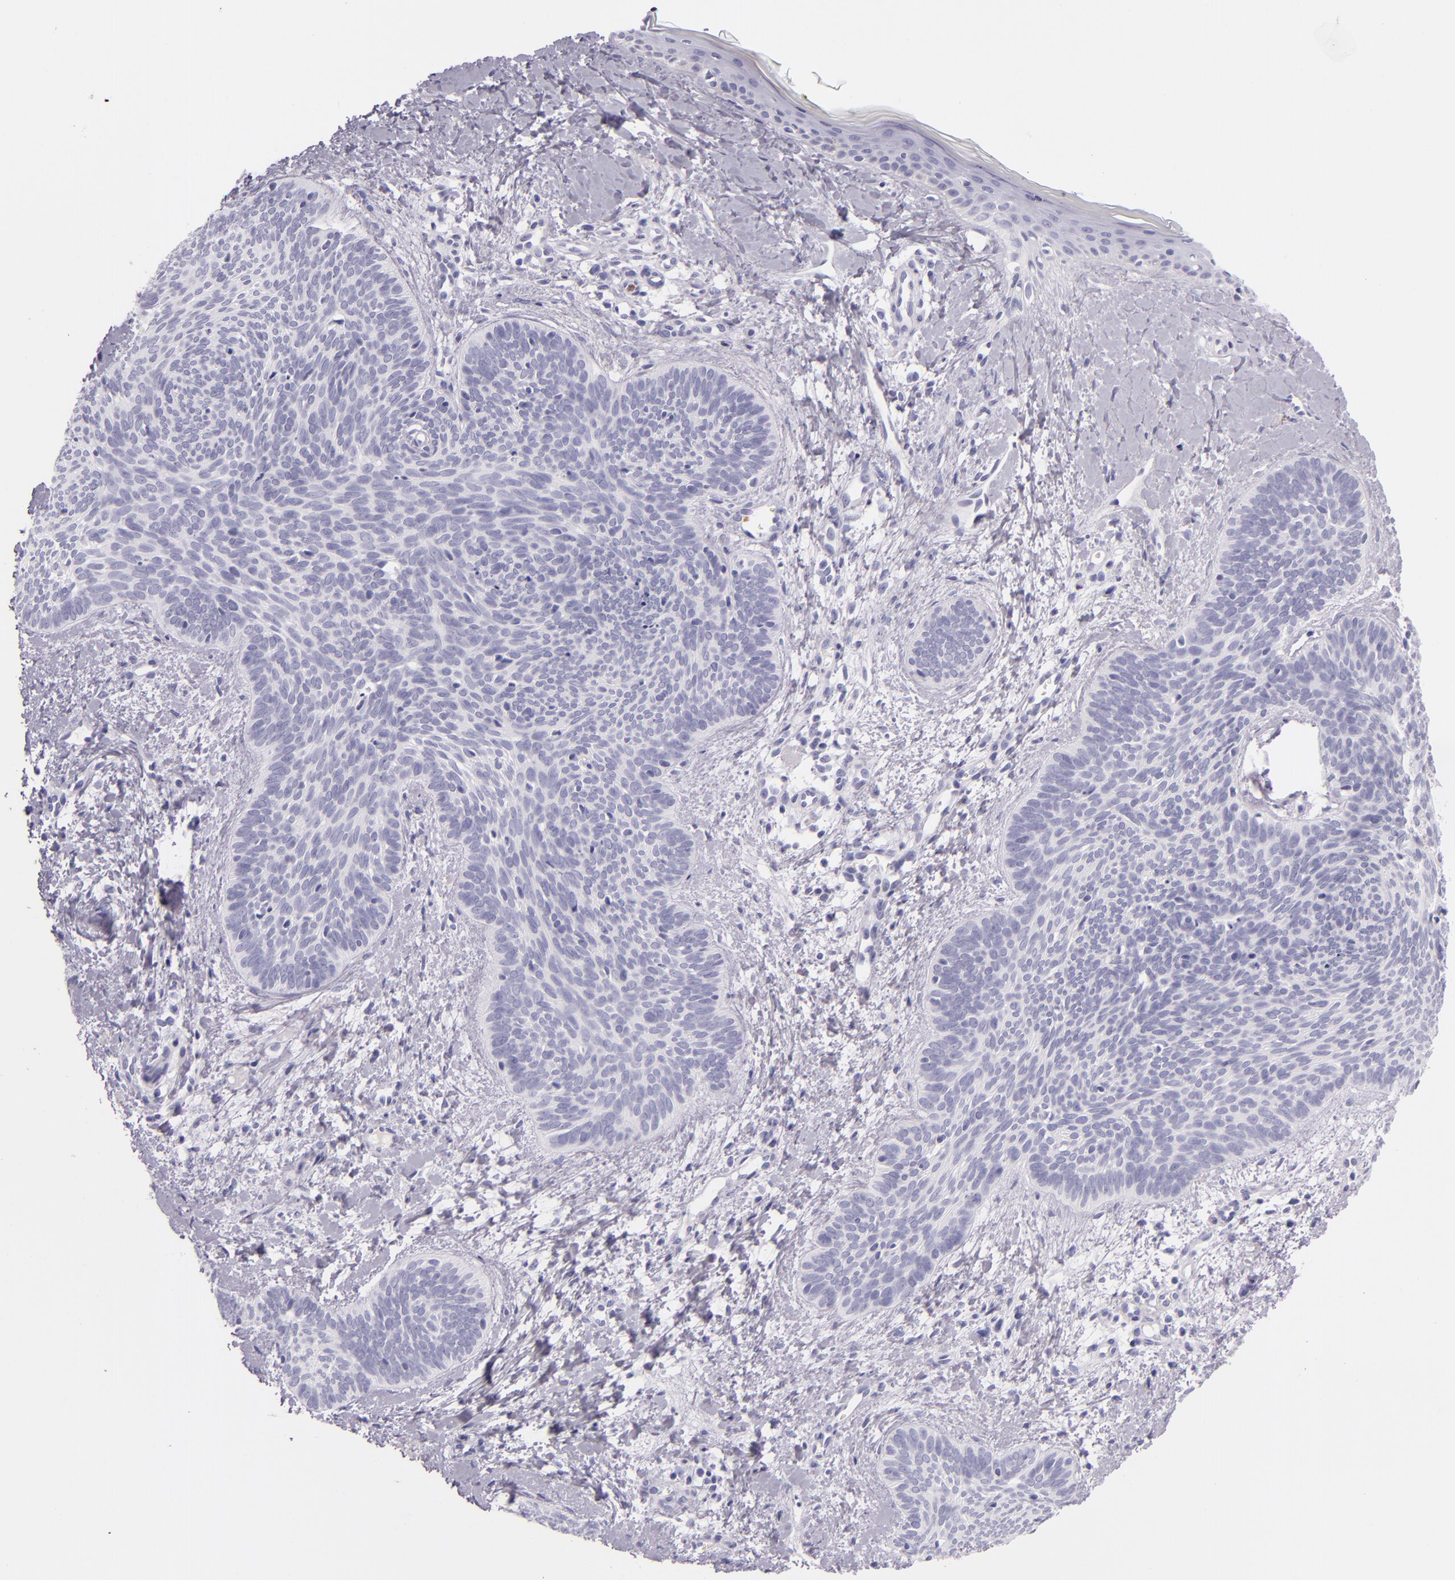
{"staining": {"intensity": "negative", "quantity": "none", "location": "none"}, "tissue": "skin cancer", "cell_type": "Tumor cells", "image_type": "cancer", "snomed": [{"axis": "morphology", "description": "Basal cell carcinoma"}, {"axis": "topography", "description": "Skin"}], "caption": "Human skin cancer (basal cell carcinoma) stained for a protein using IHC reveals no staining in tumor cells.", "gene": "CEACAM1", "patient": {"sex": "female", "age": 81}}